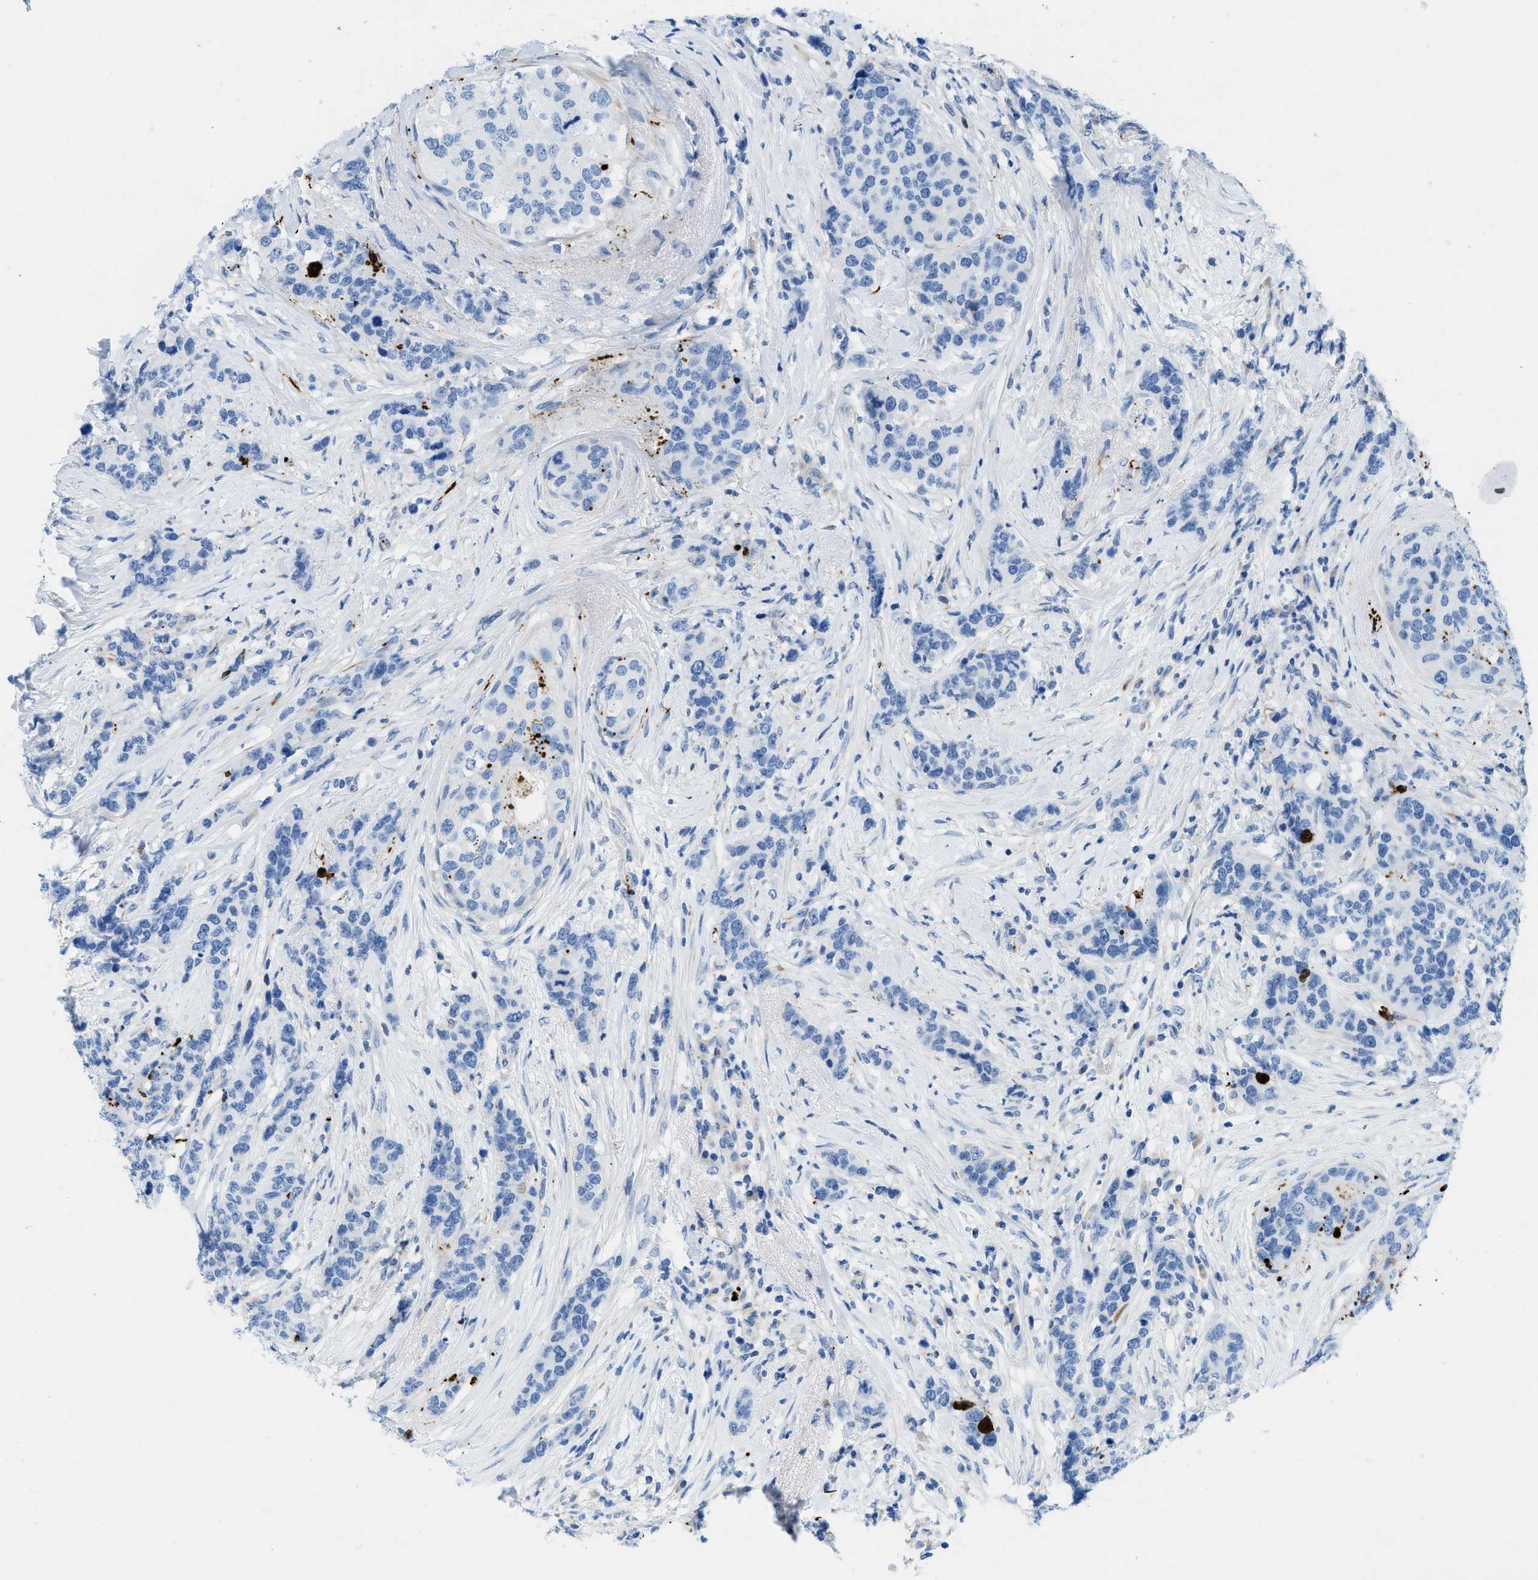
{"staining": {"intensity": "negative", "quantity": "none", "location": "none"}, "tissue": "breast cancer", "cell_type": "Tumor cells", "image_type": "cancer", "snomed": [{"axis": "morphology", "description": "Lobular carcinoma"}, {"axis": "topography", "description": "Breast"}], "caption": "Immunohistochemistry of lobular carcinoma (breast) shows no positivity in tumor cells.", "gene": "XCR1", "patient": {"sex": "female", "age": 59}}